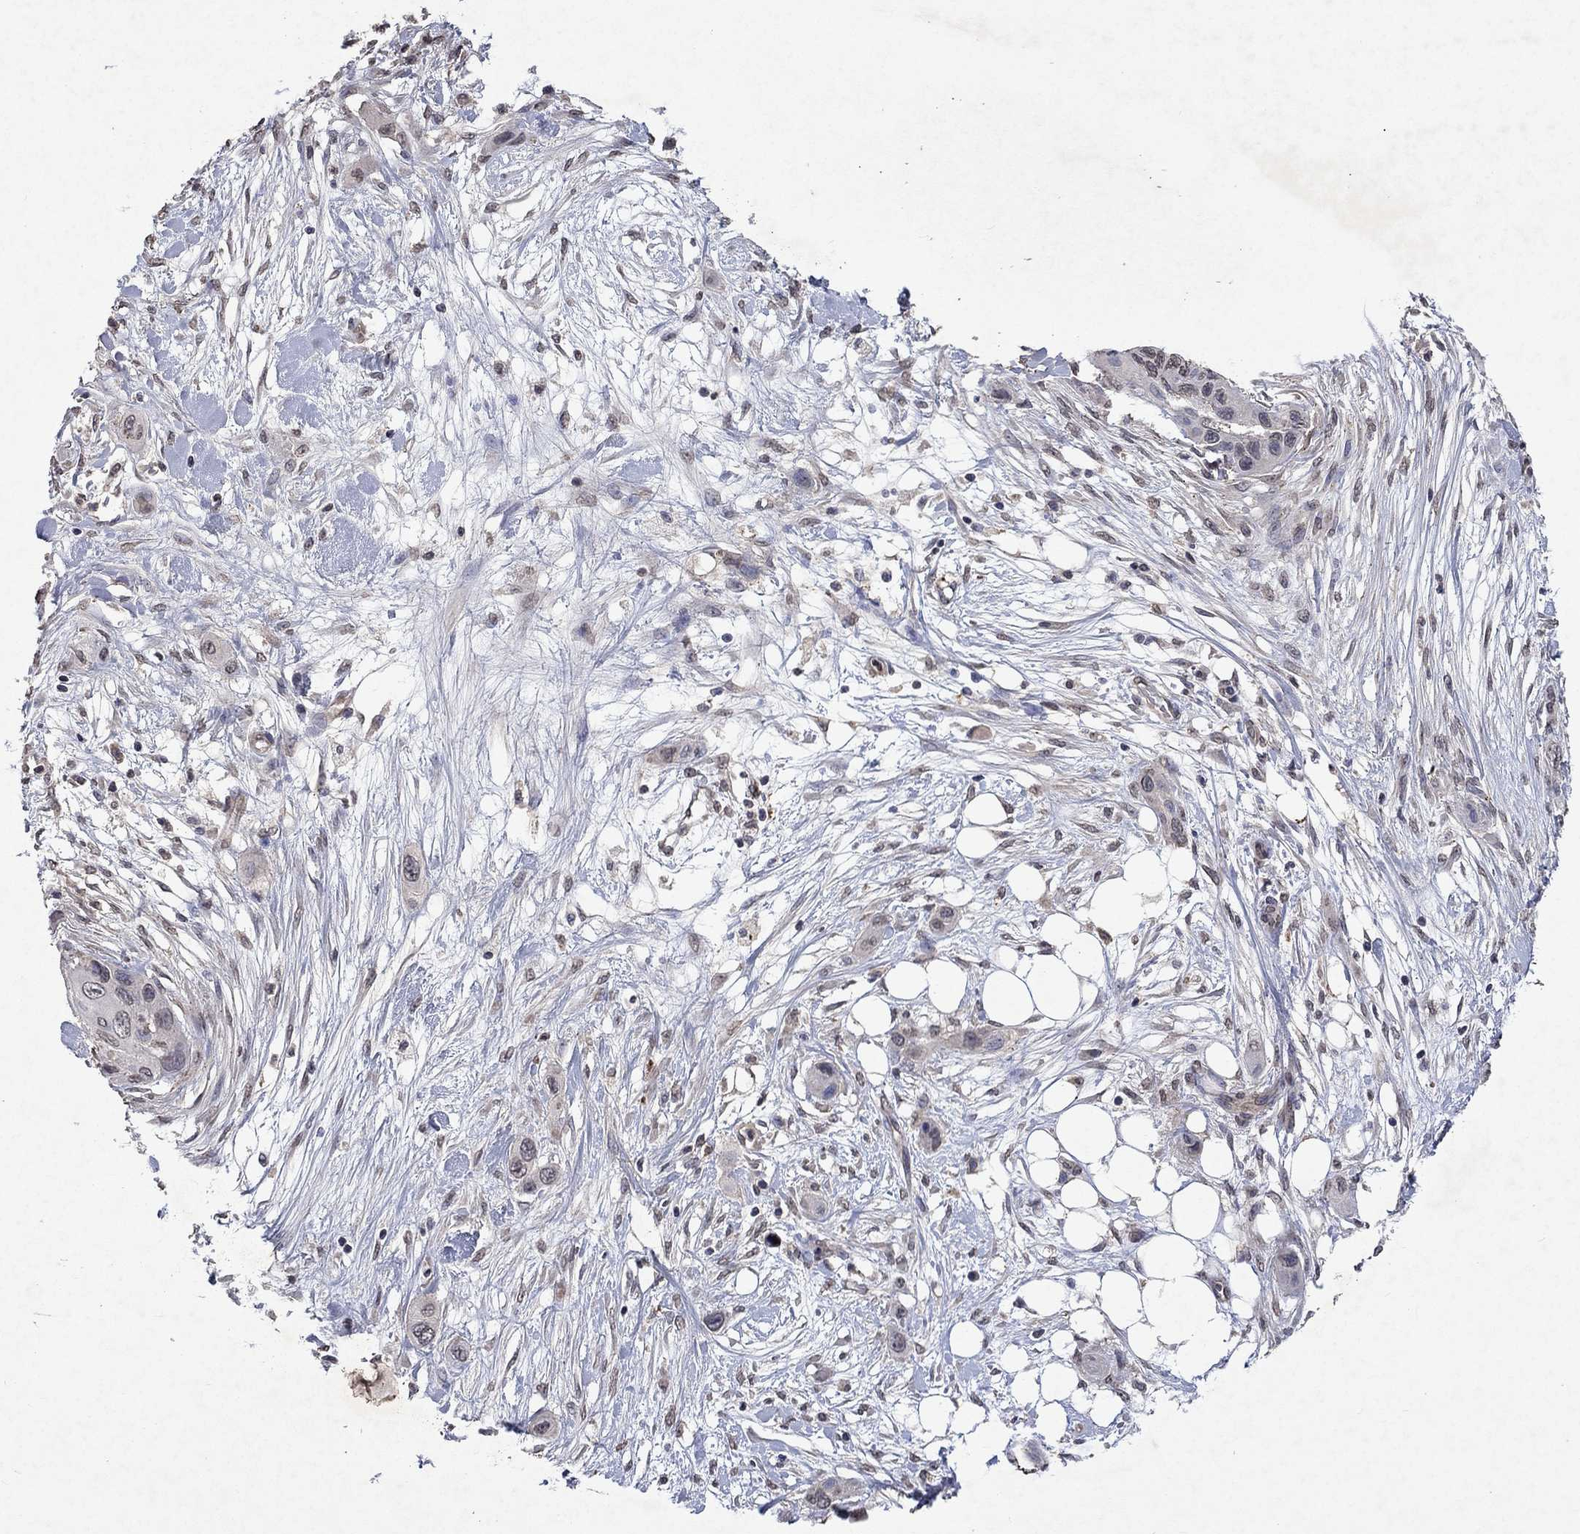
{"staining": {"intensity": "weak", "quantity": "<25%", "location": "nuclear"}, "tissue": "skin cancer", "cell_type": "Tumor cells", "image_type": "cancer", "snomed": [{"axis": "morphology", "description": "Squamous cell carcinoma, NOS"}, {"axis": "topography", "description": "Skin"}], "caption": "This is a photomicrograph of immunohistochemistry staining of skin squamous cell carcinoma, which shows no positivity in tumor cells. Brightfield microscopy of immunohistochemistry stained with DAB (3,3'-diaminobenzidine) (brown) and hematoxylin (blue), captured at high magnification.", "gene": "TTC38", "patient": {"sex": "male", "age": 79}}